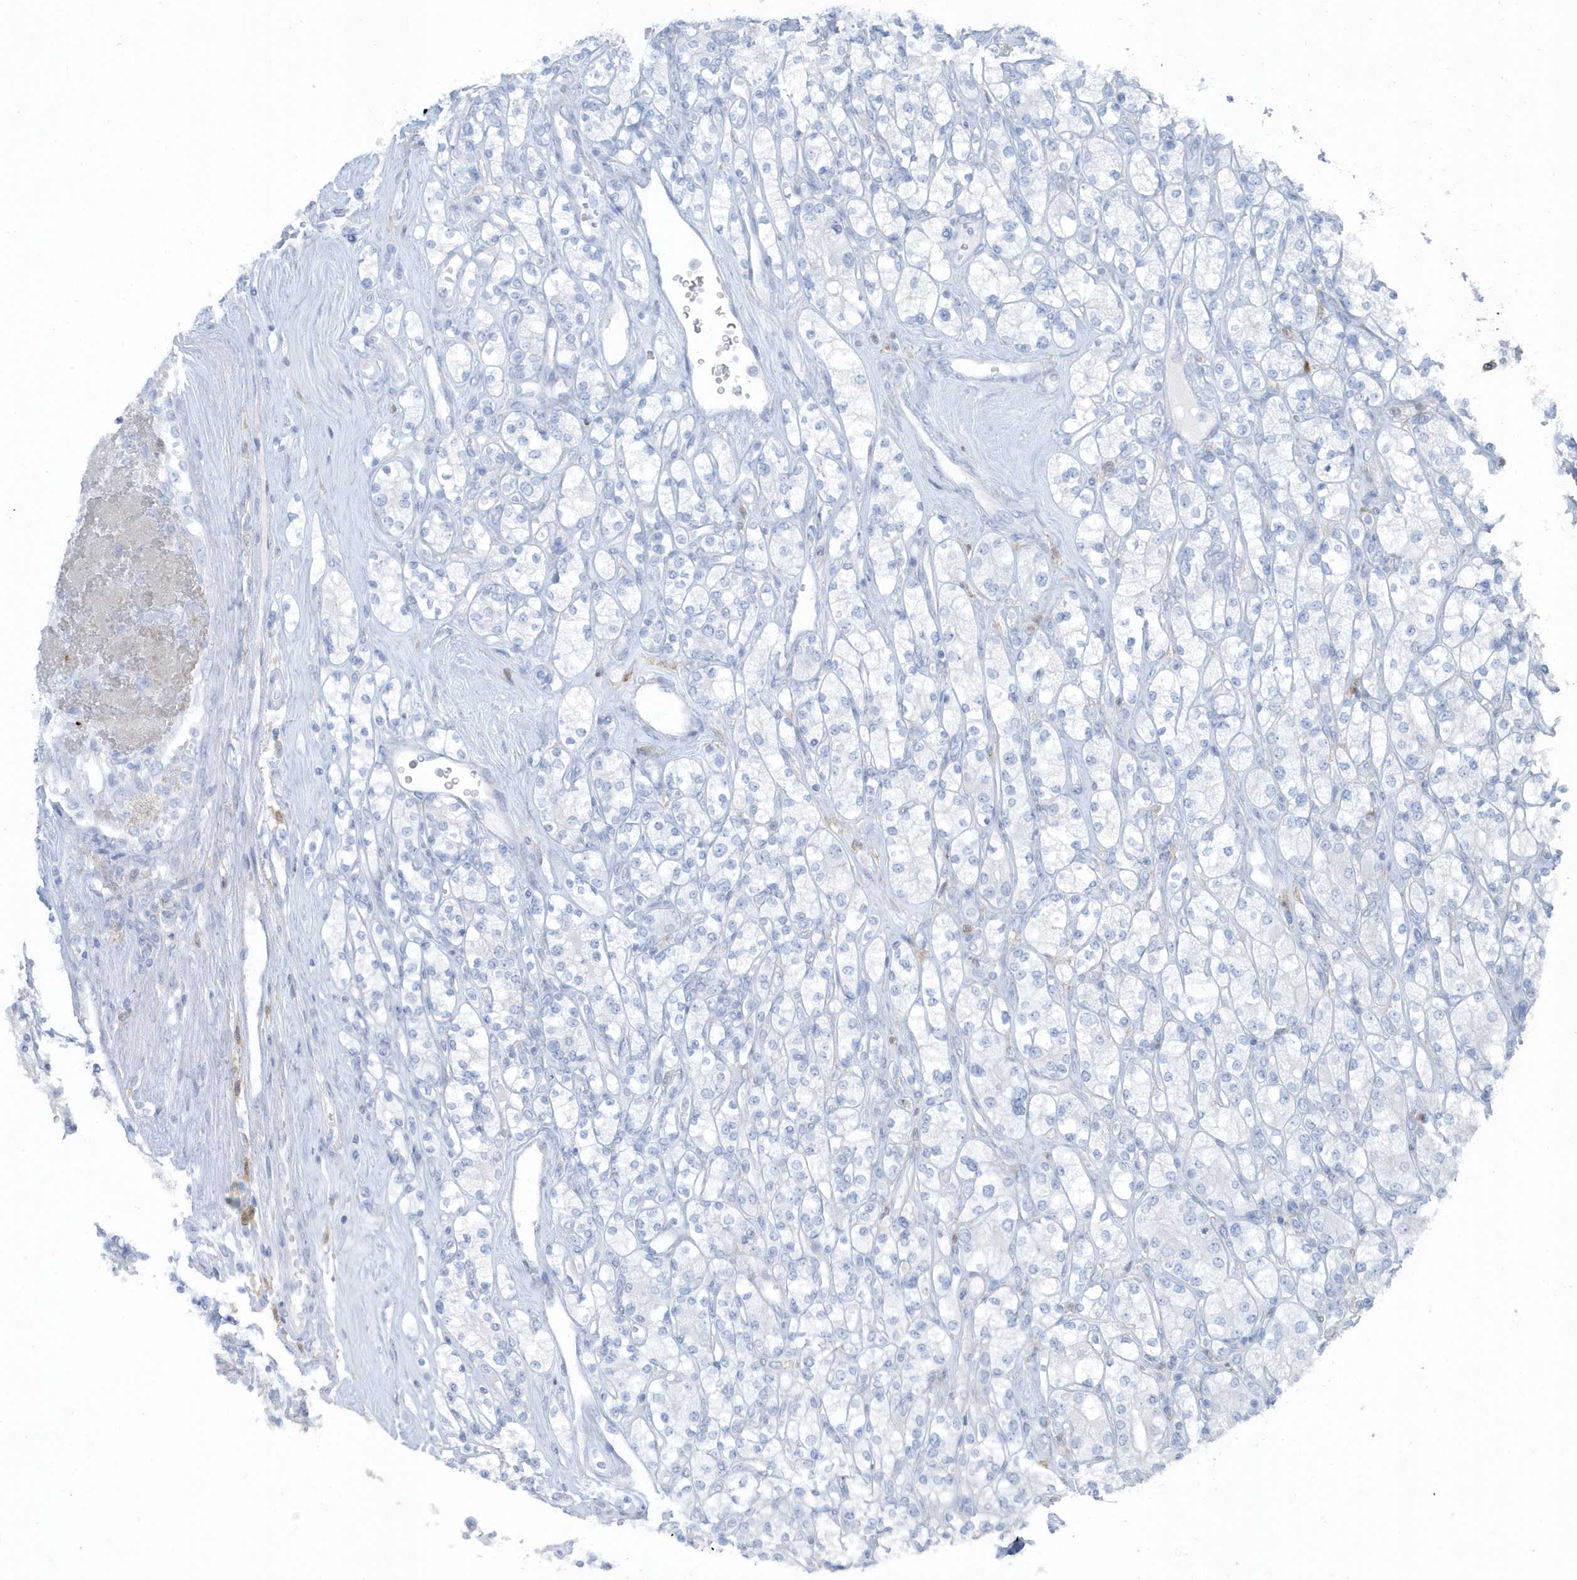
{"staining": {"intensity": "negative", "quantity": "none", "location": "none"}, "tissue": "renal cancer", "cell_type": "Tumor cells", "image_type": "cancer", "snomed": [{"axis": "morphology", "description": "Adenocarcinoma, NOS"}, {"axis": "topography", "description": "Kidney"}], "caption": "Tumor cells are negative for brown protein staining in renal cancer (adenocarcinoma).", "gene": "FAM98A", "patient": {"sex": "male", "age": 77}}